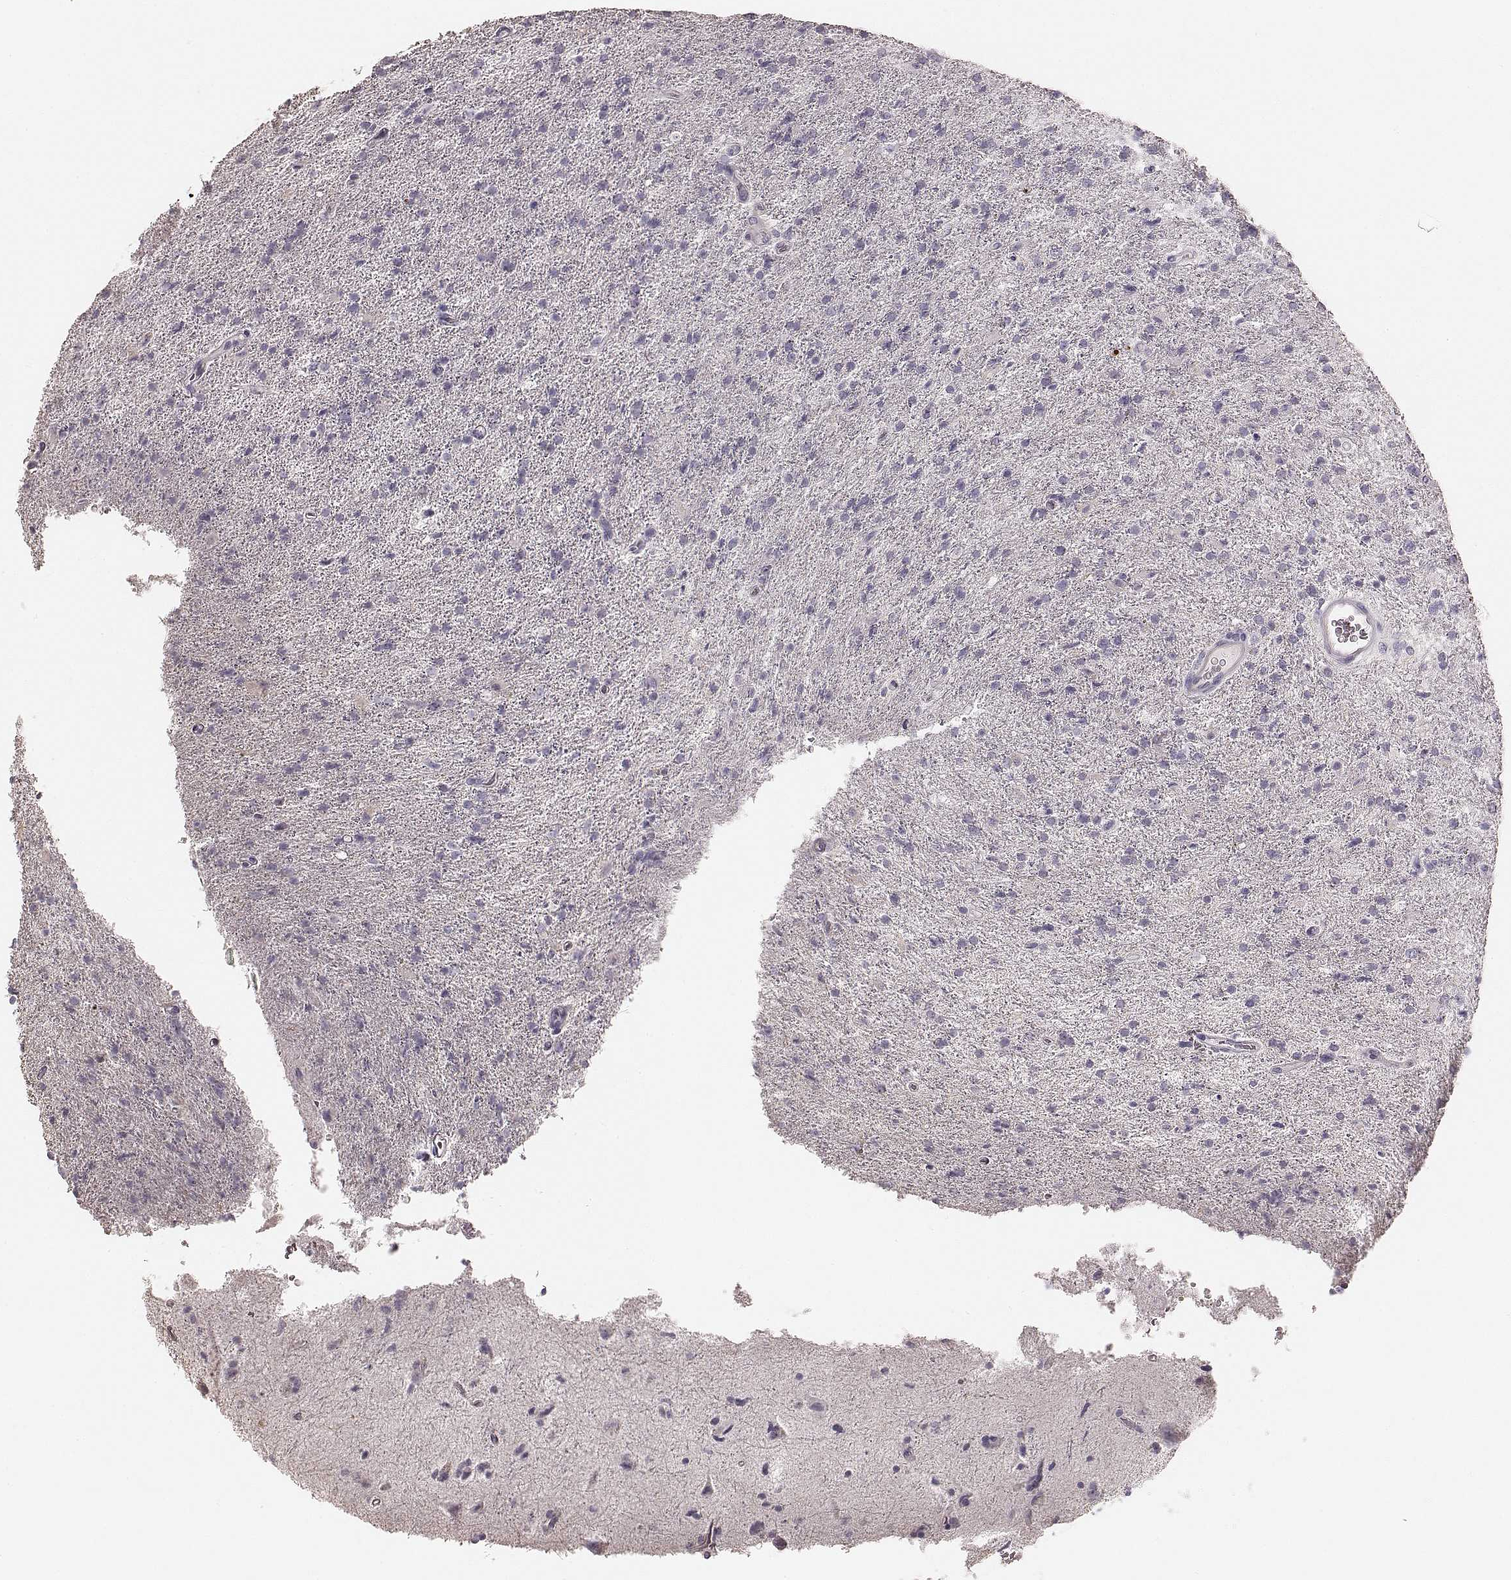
{"staining": {"intensity": "negative", "quantity": "none", "location": "none"}, "tissue": "glioma", "cell_type": "Tumor cells", "image_type": "cancer", "snomed": [{"axis": "morphology", "description": "Glioma, malignant, High grade"}, {"axis": "topography", "description": "Cerebral cortex"}], "caption": "High power microscopy micrograph of an immunohistochemistry (IHC) photomicrograph of high-grade glioma (malignant), revealing no significant expression in tumor cells.", "gene": "ZP4", "patient": {"sex": "male", "age": 70}}